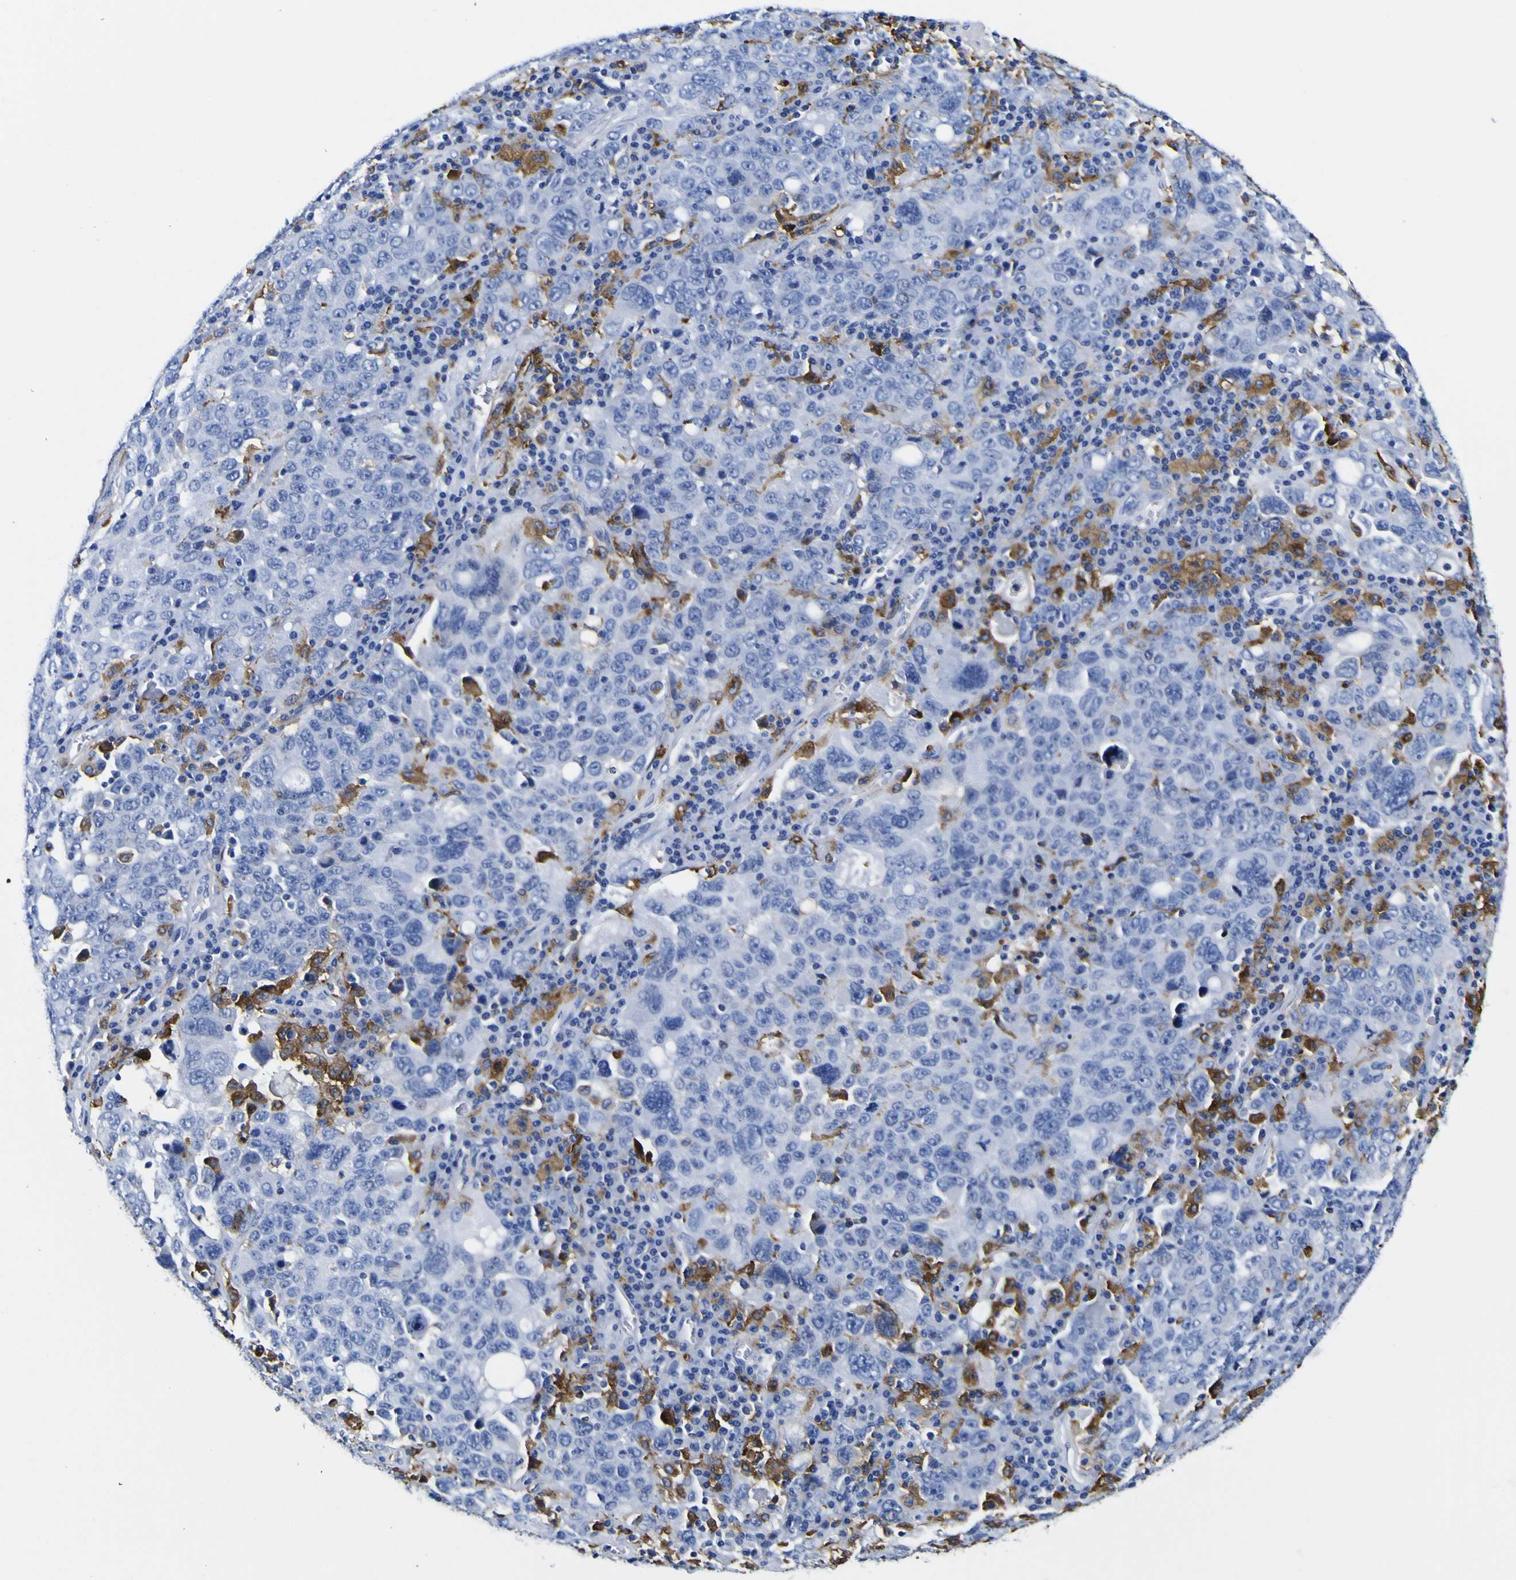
{"staining": {"intensity": "strong", "quantity": "<25%", "location": "cytoplasmic/membranous"}, "tissue": "ovarian cancer", "cell_type": "Tumor cells", "image_type": "cancer", "snomed": [{"axis": "morphology", "description": "Carcinoma, endometroid"}, {"axis": "topography", "description": "Ovary"}], "caption": "Protein analysis of ovarian cancer (endometroid carcinoma) tissue displays strong cytoplasmic/membranous positivity in approximately <25% of tumor cells.", "gene": "HLA-DQA1", "patient": {"sex": "female", "age": 62}}